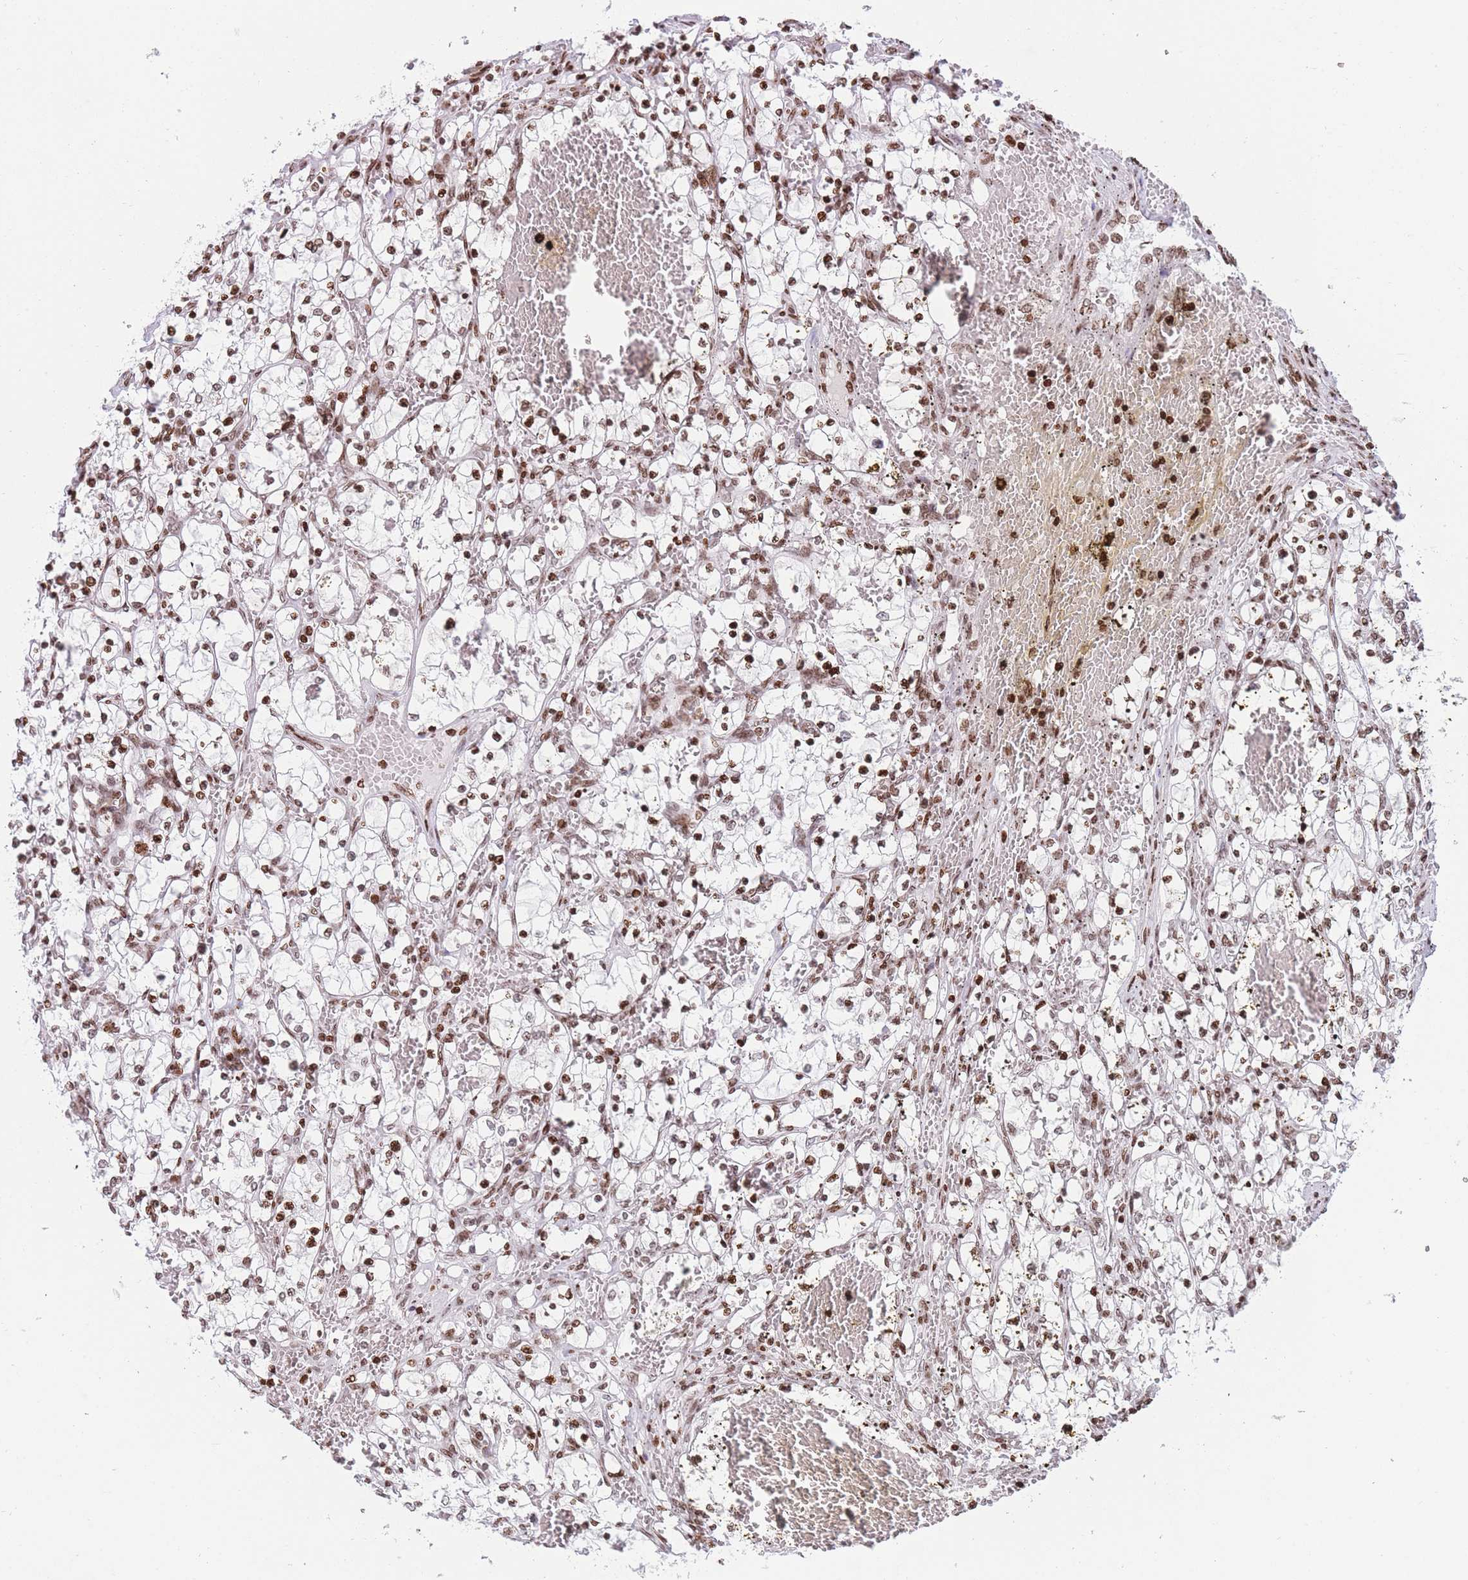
{"staining": {"intensity": "moderate", "quantity": ">75%", "location": "nuclear"}, "tissue": "renal cancer", "cell_type": "Tumor cells", "image_type": "cancer", "snomed": [{"axis": "morphology", "description": "Adenocarcinoma, NOS"}, {"axis": "topography", "description": "Kidney"}], "caption": "Protein expression analysis of human adenocarcinoma (renal) reveals moderate nuclear positivity in about >75% of tumor cells. The staining was performed using DAB (3,3'-diaminobenzidine) to visualize the protein expression in brown, while the nuclei were stained in blue with hematoxylin (Magnification: 20x).", "gene": "AK9", "patient": {"sex": "female", "age": 69}}